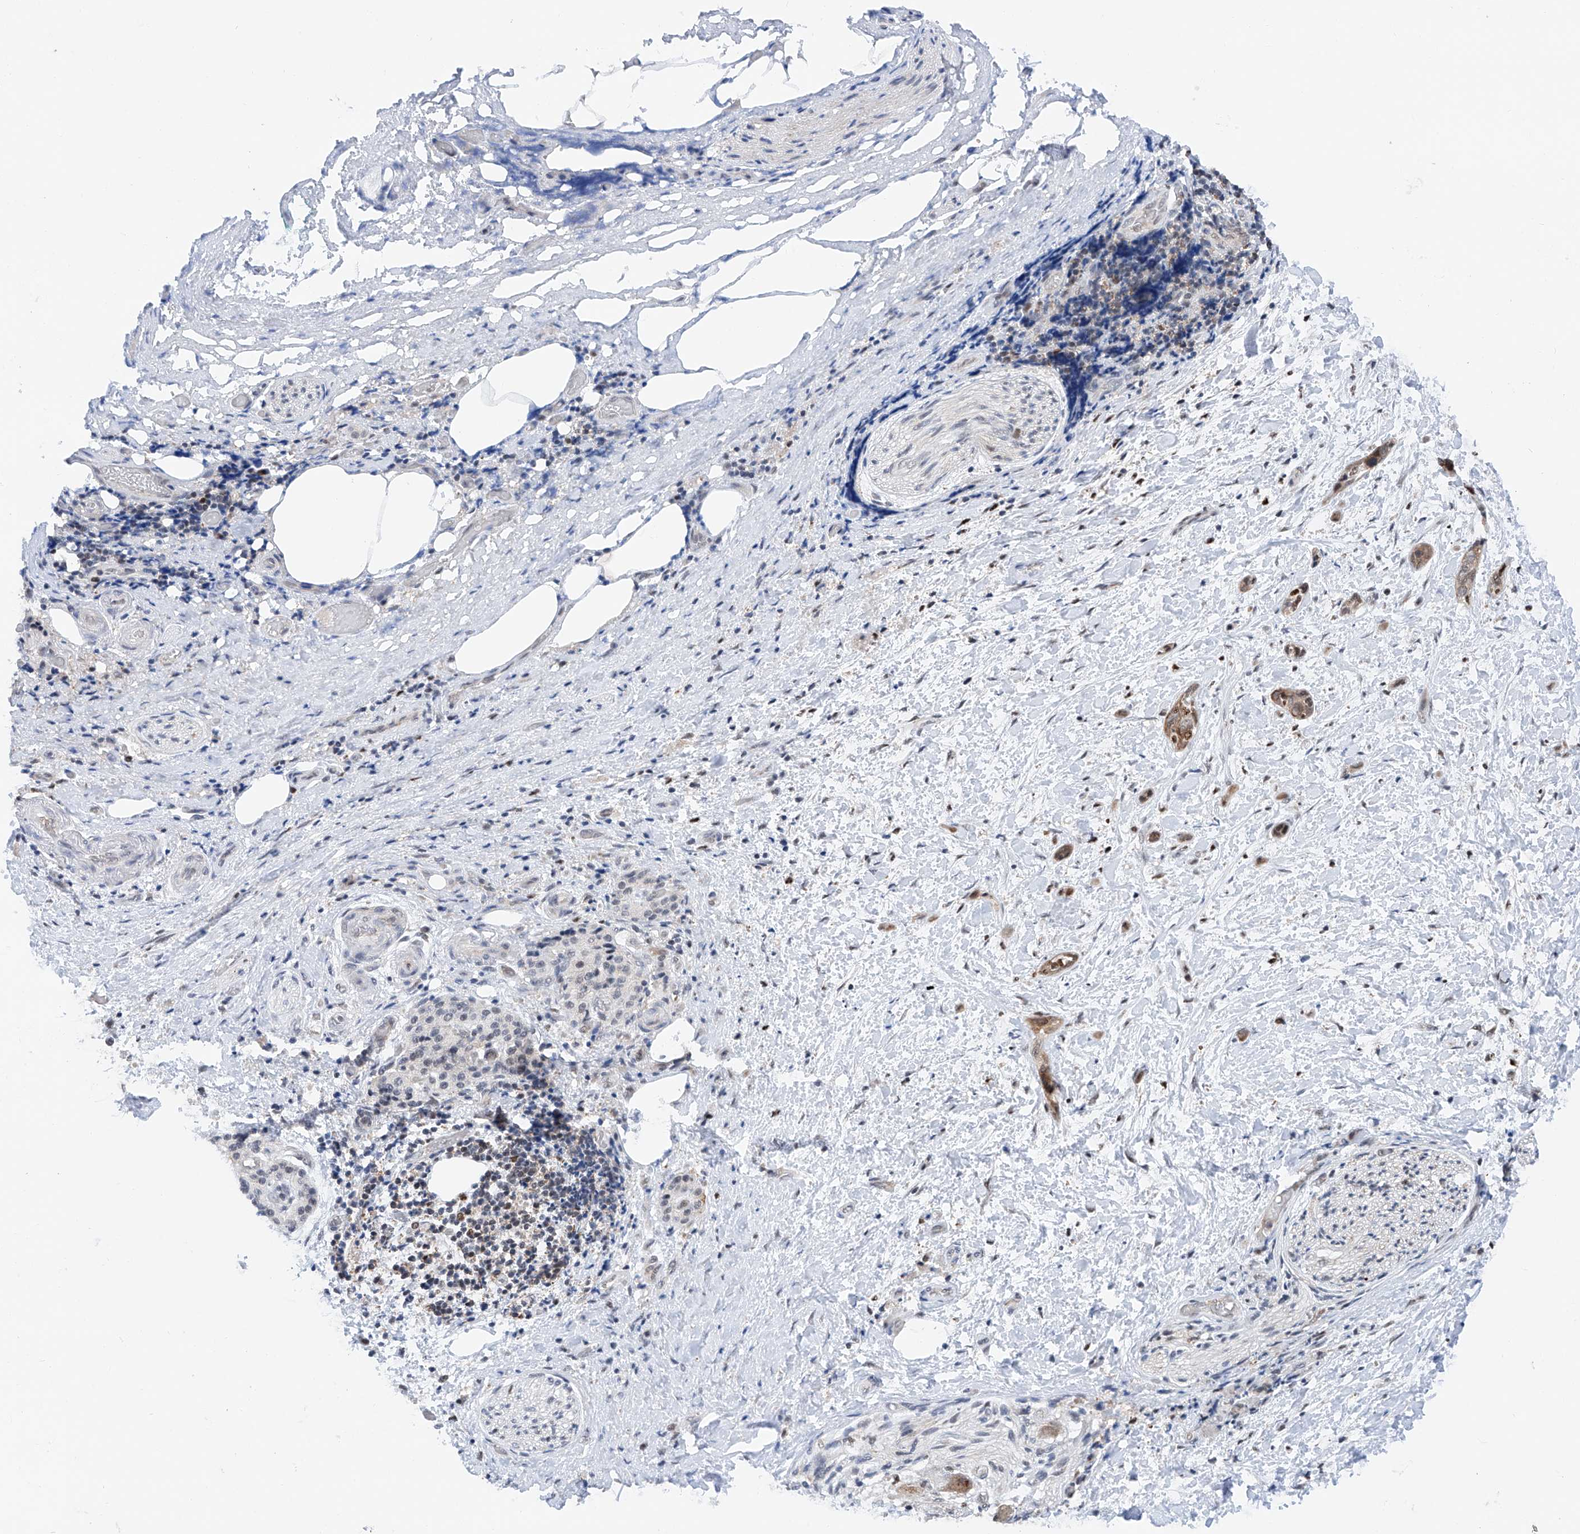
{"staining": {"intensity": "moderate", "quantity": ">75%", "location": "cytoplasmic/membranous,nuclear"}, "tissue": "pancreatic cancer", "cell_type": "Tumor cells", "image_type": "cancer", "snomed": [{"axis": "morphology", "description": "Normal tissue, NOS"}, {"axis": "morphology", "description": "Adenocarcinoma, NOS"}, {"axis": "topography", "description": "Pancreas"}, {"axis": "topography", "description": "Peripheral nerve tissue"}], "caption": "Protein analysis of pancreatic cancer (adenocarcinoma) tissue exhibits moderate cytoplasmic/membranous and nuclear positivity in approximately >75% of tumor cells. The staining was performed using DAB to visualize the protein expression in brown, while the nuclei were stained in blue with hematoxylin (Magnification: 20x).", "gene": "SNRNP200", "patient": {"sex": "female", "age": 63}}